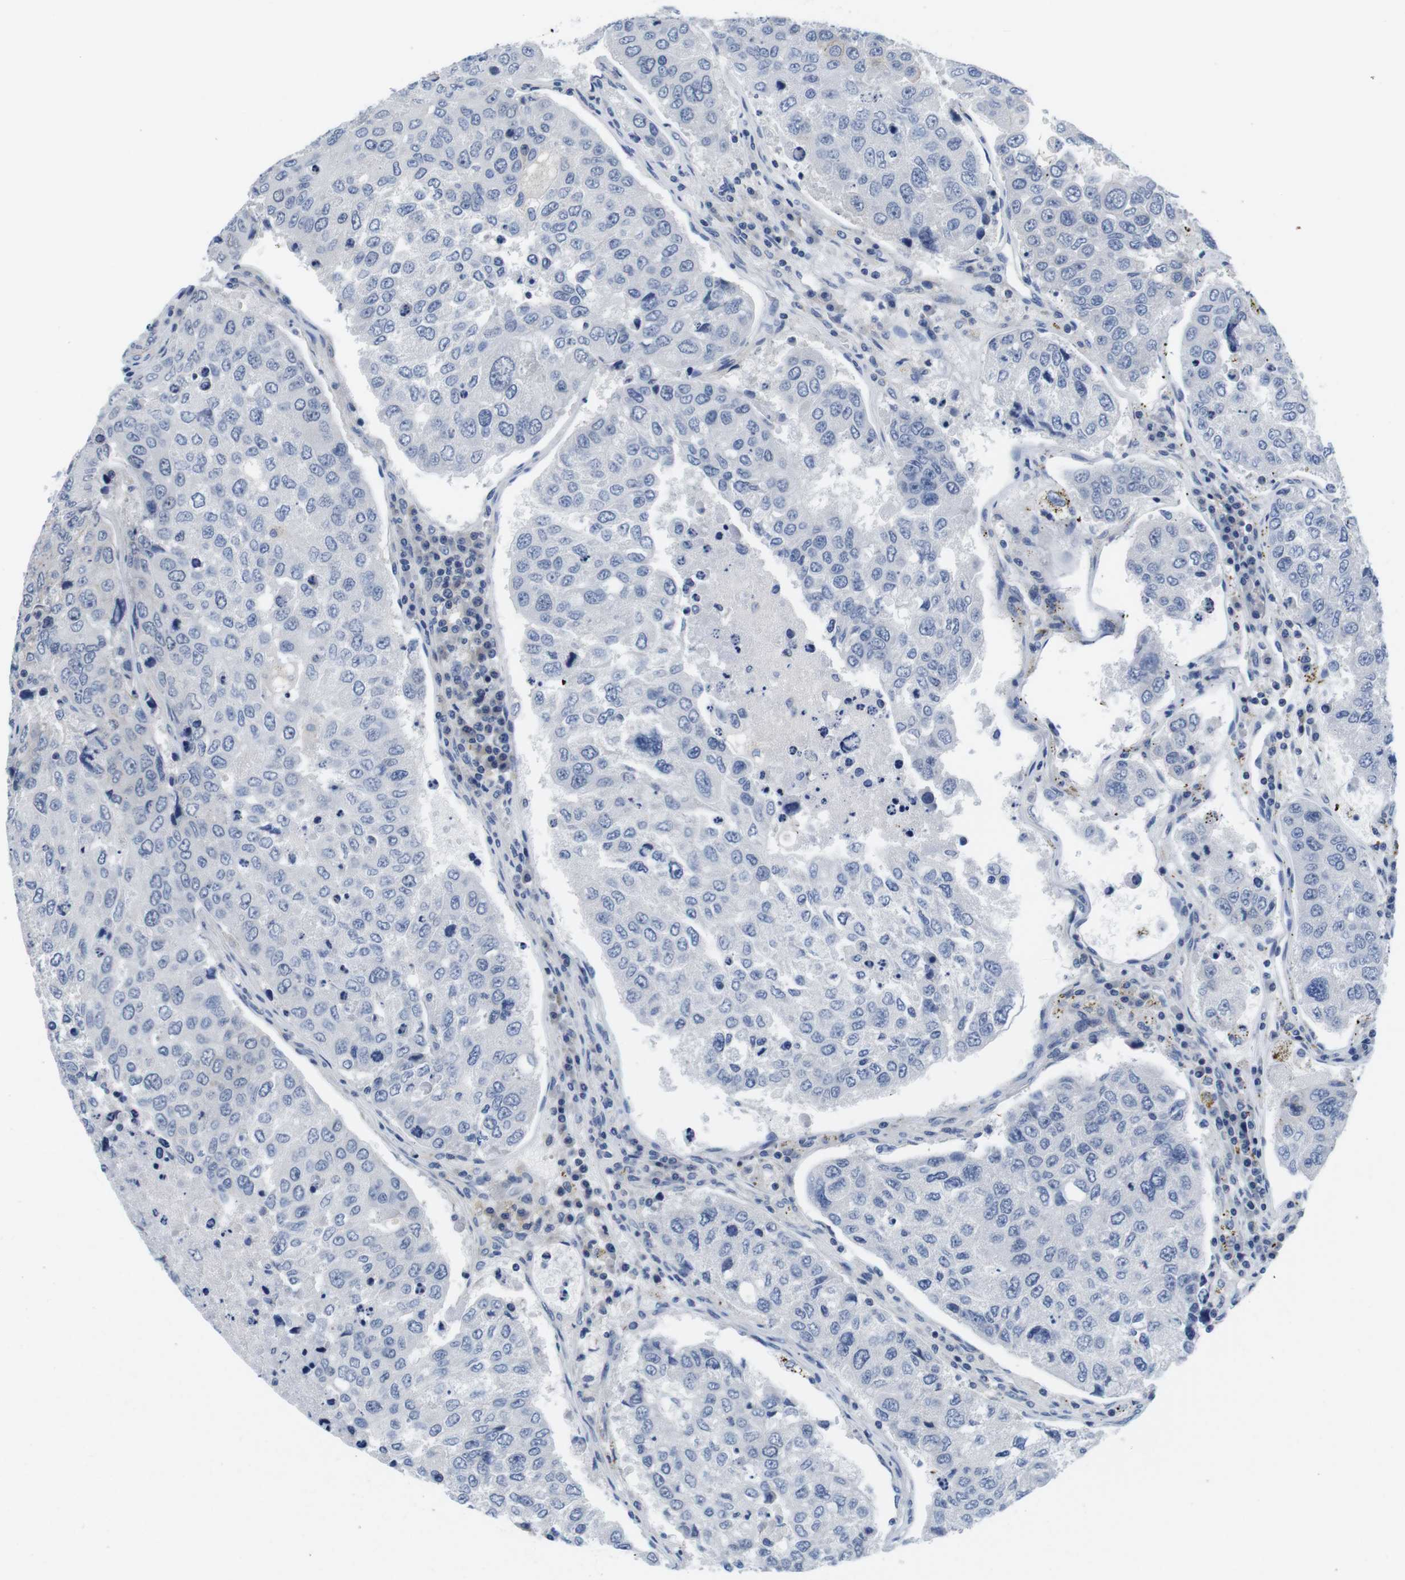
{"staining": {"intensity": "negative", "quantity": "none", "location": "none"}, "tissue": "urothelial cancer", "cell_type": "Tumor cells", "image_type": "cancer", "snomed": [{"axis": "morphology", "description": "Urothelial carcinoma, High grade"}, {"axis": "topography", "description": "Lymph node"}, {"axis": "topography", "description": "Urinary bladder"}], "caption": "Histopathology image shows no significant protein staining in tumor cells of urothelial cancer. (DAB immunohistochemistry visualized using brightfield microscopy, high magnification).", "gene": "SCRIB", "patient": {"sex": "male", "age": 51}}